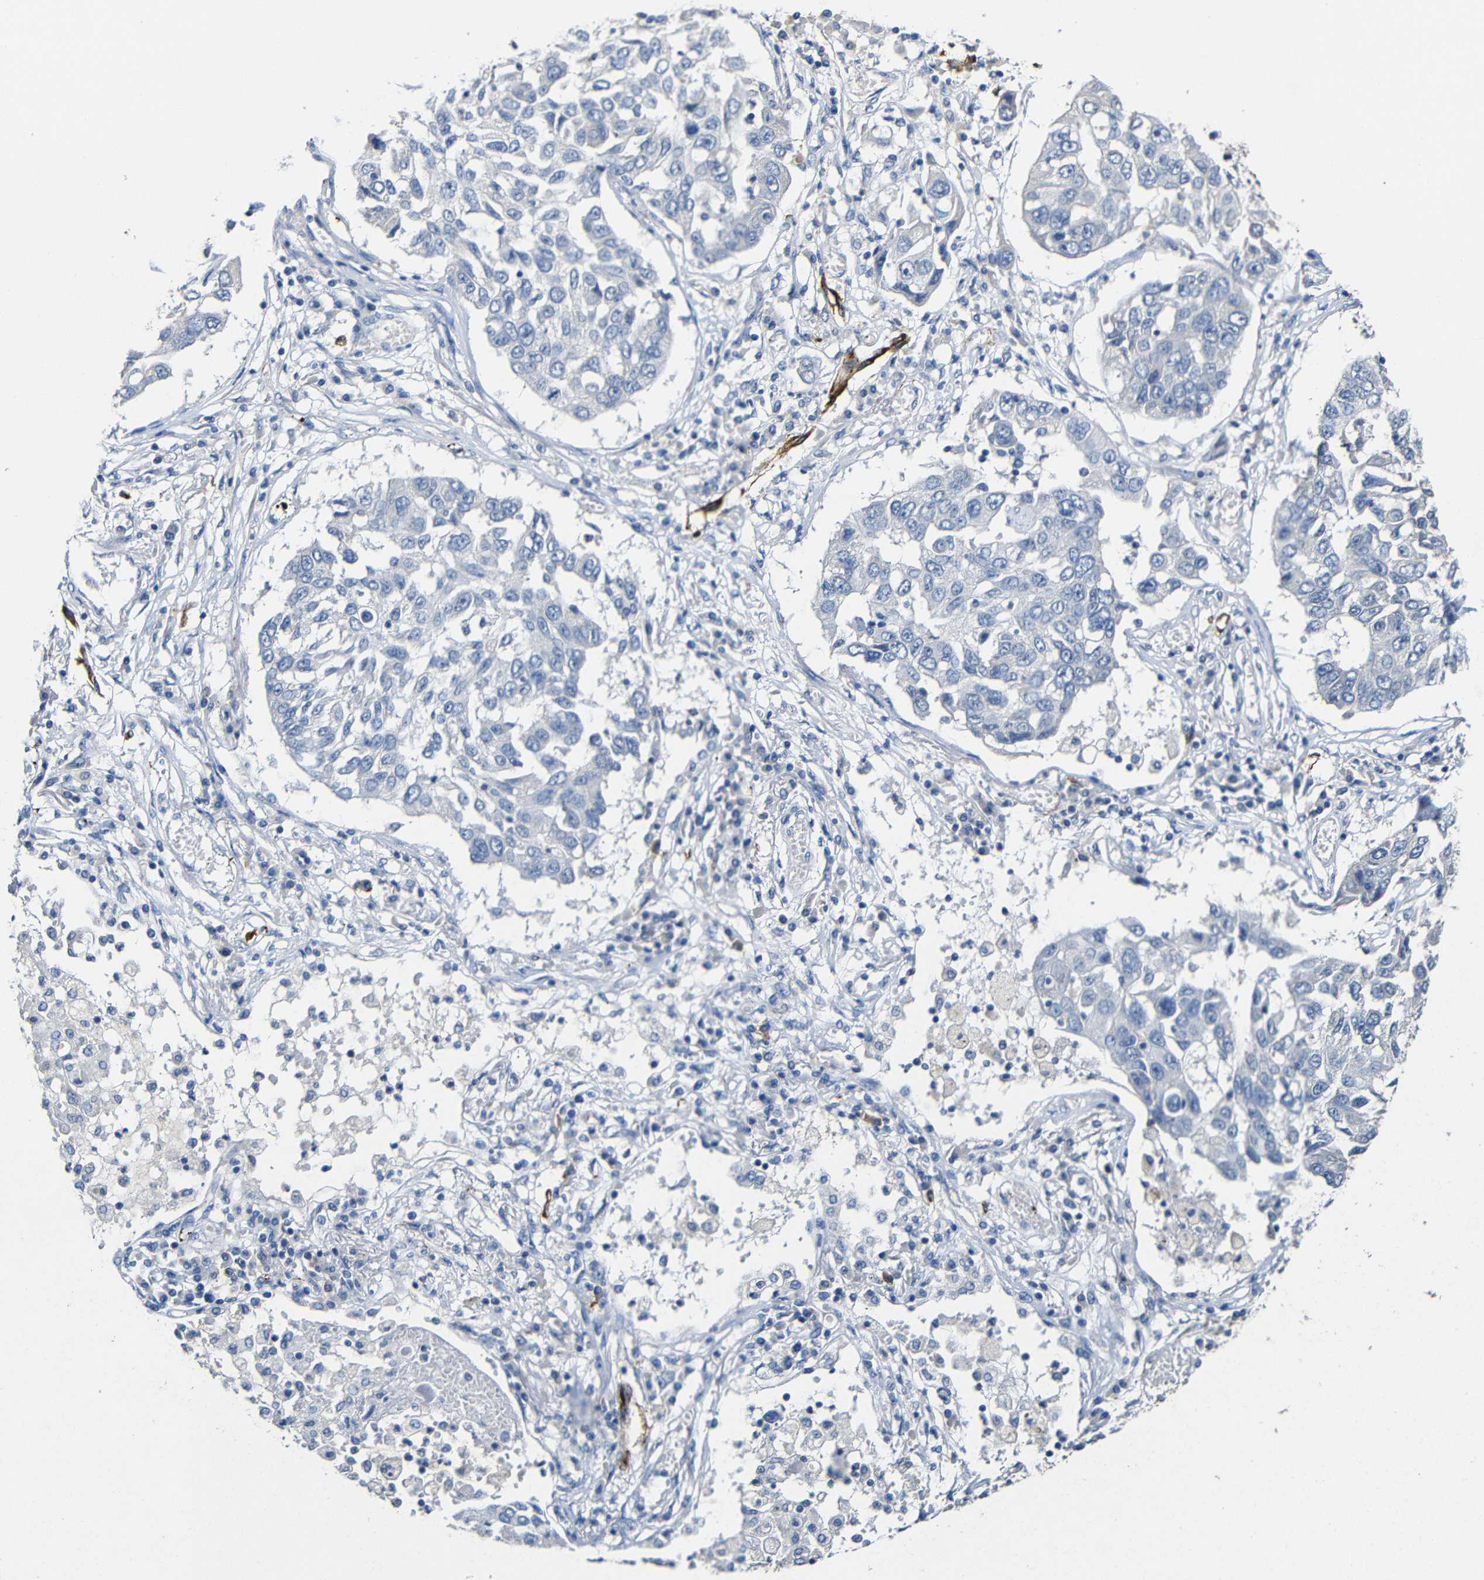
{"staining": {"intensity": "negative", "quantity": "none", "location": "none"}, "tissue": "lung cancer", "cell_type": "Tumor cells", "image_type": "cancer", "snomed": [{"axis": "morphology", "description": "Squamous cell carcinoma, NOS"}, {"axis": "topography", "description": "Lung"}], "caption": "Human lung cancer (squamous cell carcinoma) stained for a protein using immunohistochemistry (IHC) reveals no positivity in tumor cells.", "gene": "ACKR2", "patient": {"sex": "male", "age": 71}}